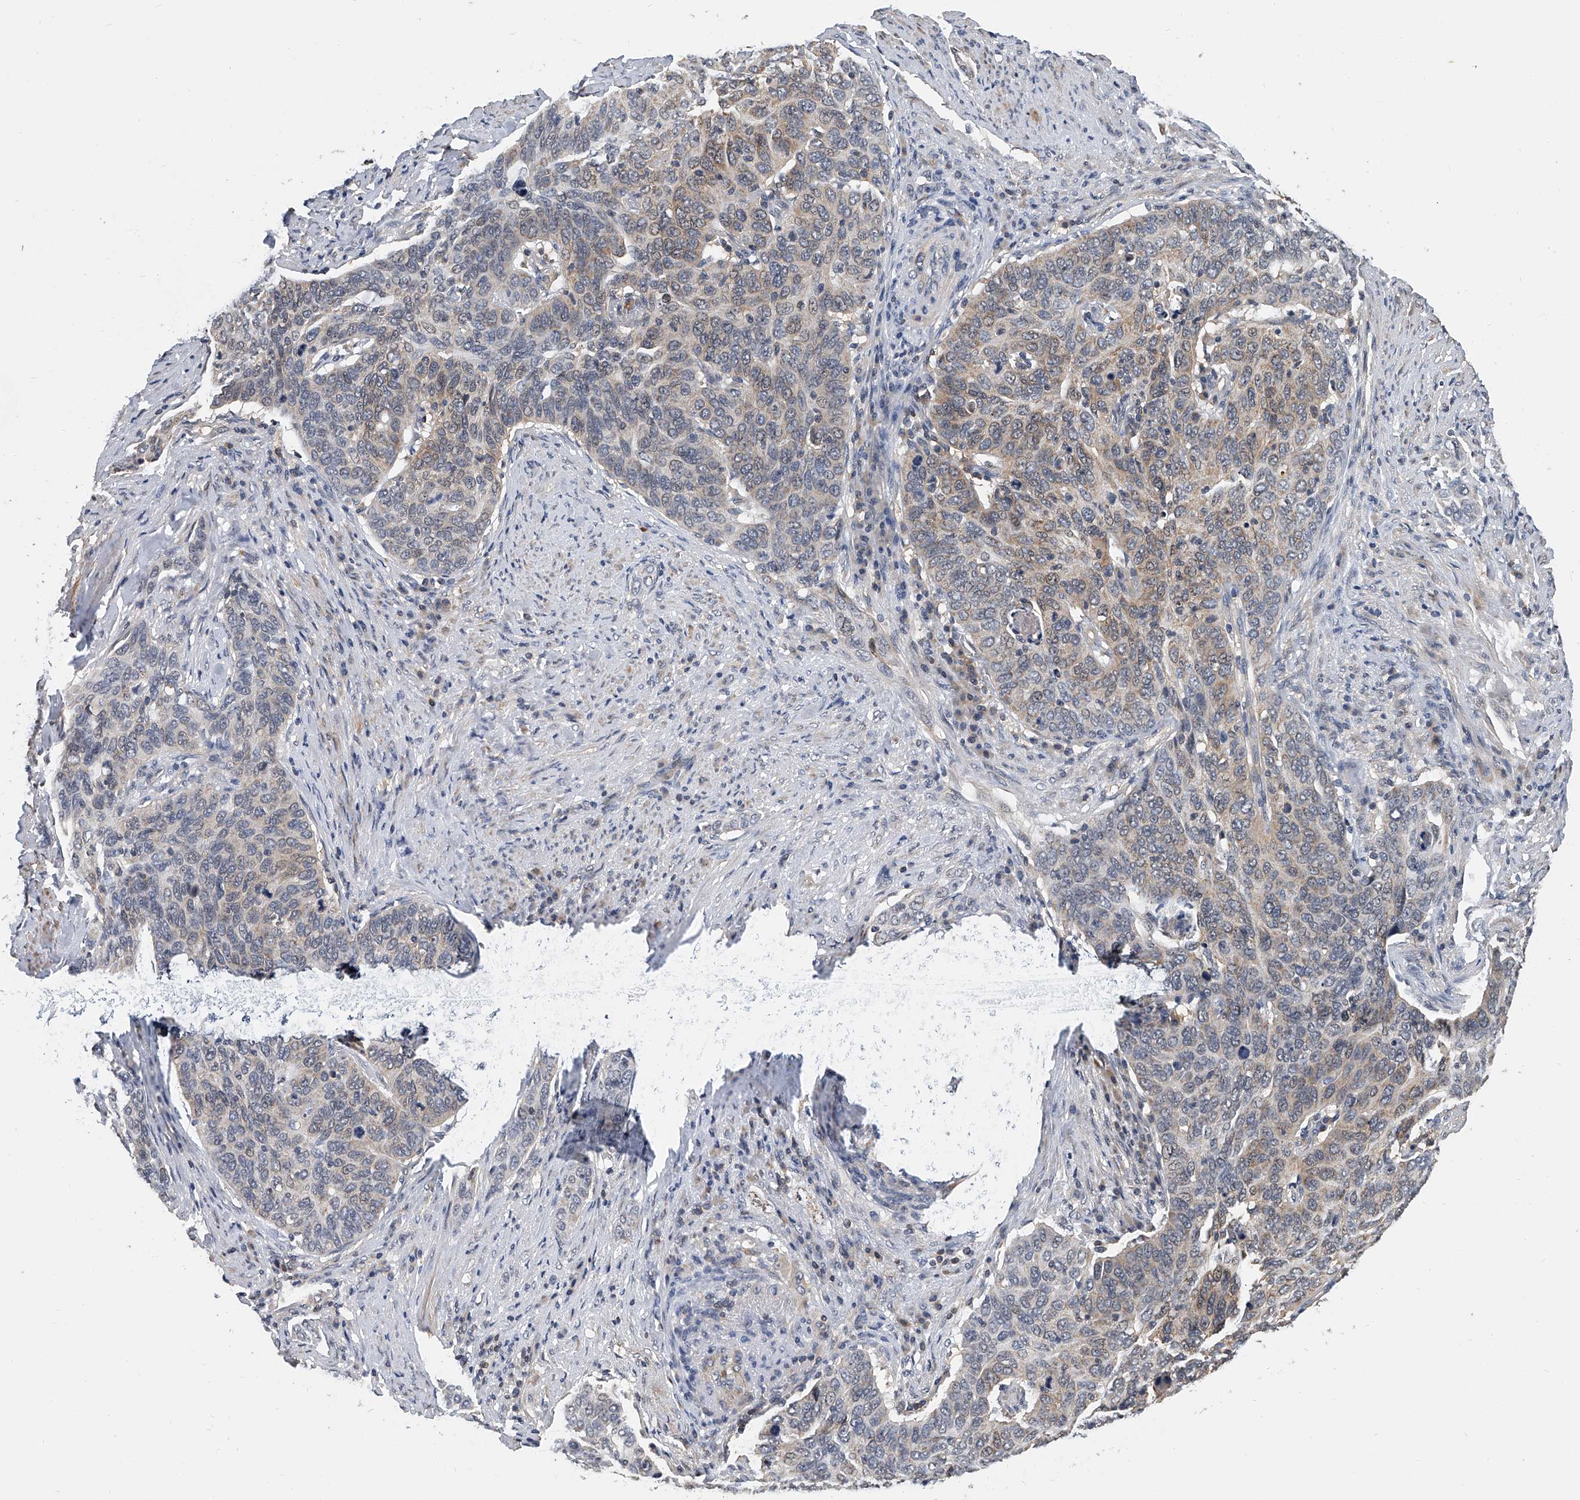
{"staining": {"intensity": "weak", "quantity": "25%-75%", "location": "cytoplasmic/membranous"}, "tissue": "cervical cancer", "cell_type": "Tumor cells", "image_type": "cancer", "snomed": [{"axis": "morphology", "description": "Squamous cell carcinoma, NOS"}, {"axis": "topography", "description": "Cervix"}], "caption": "Immunohistochemical staining of squamous cell carcinoma (cervical) demonstrates weak cytoplasmic/membranous protein staining in about 25%-75% of tumor cells. (IHC, brightfield microscopy, high magnification).", "gene": "CD200", "patient": {"sex": "female", "age": 60}}